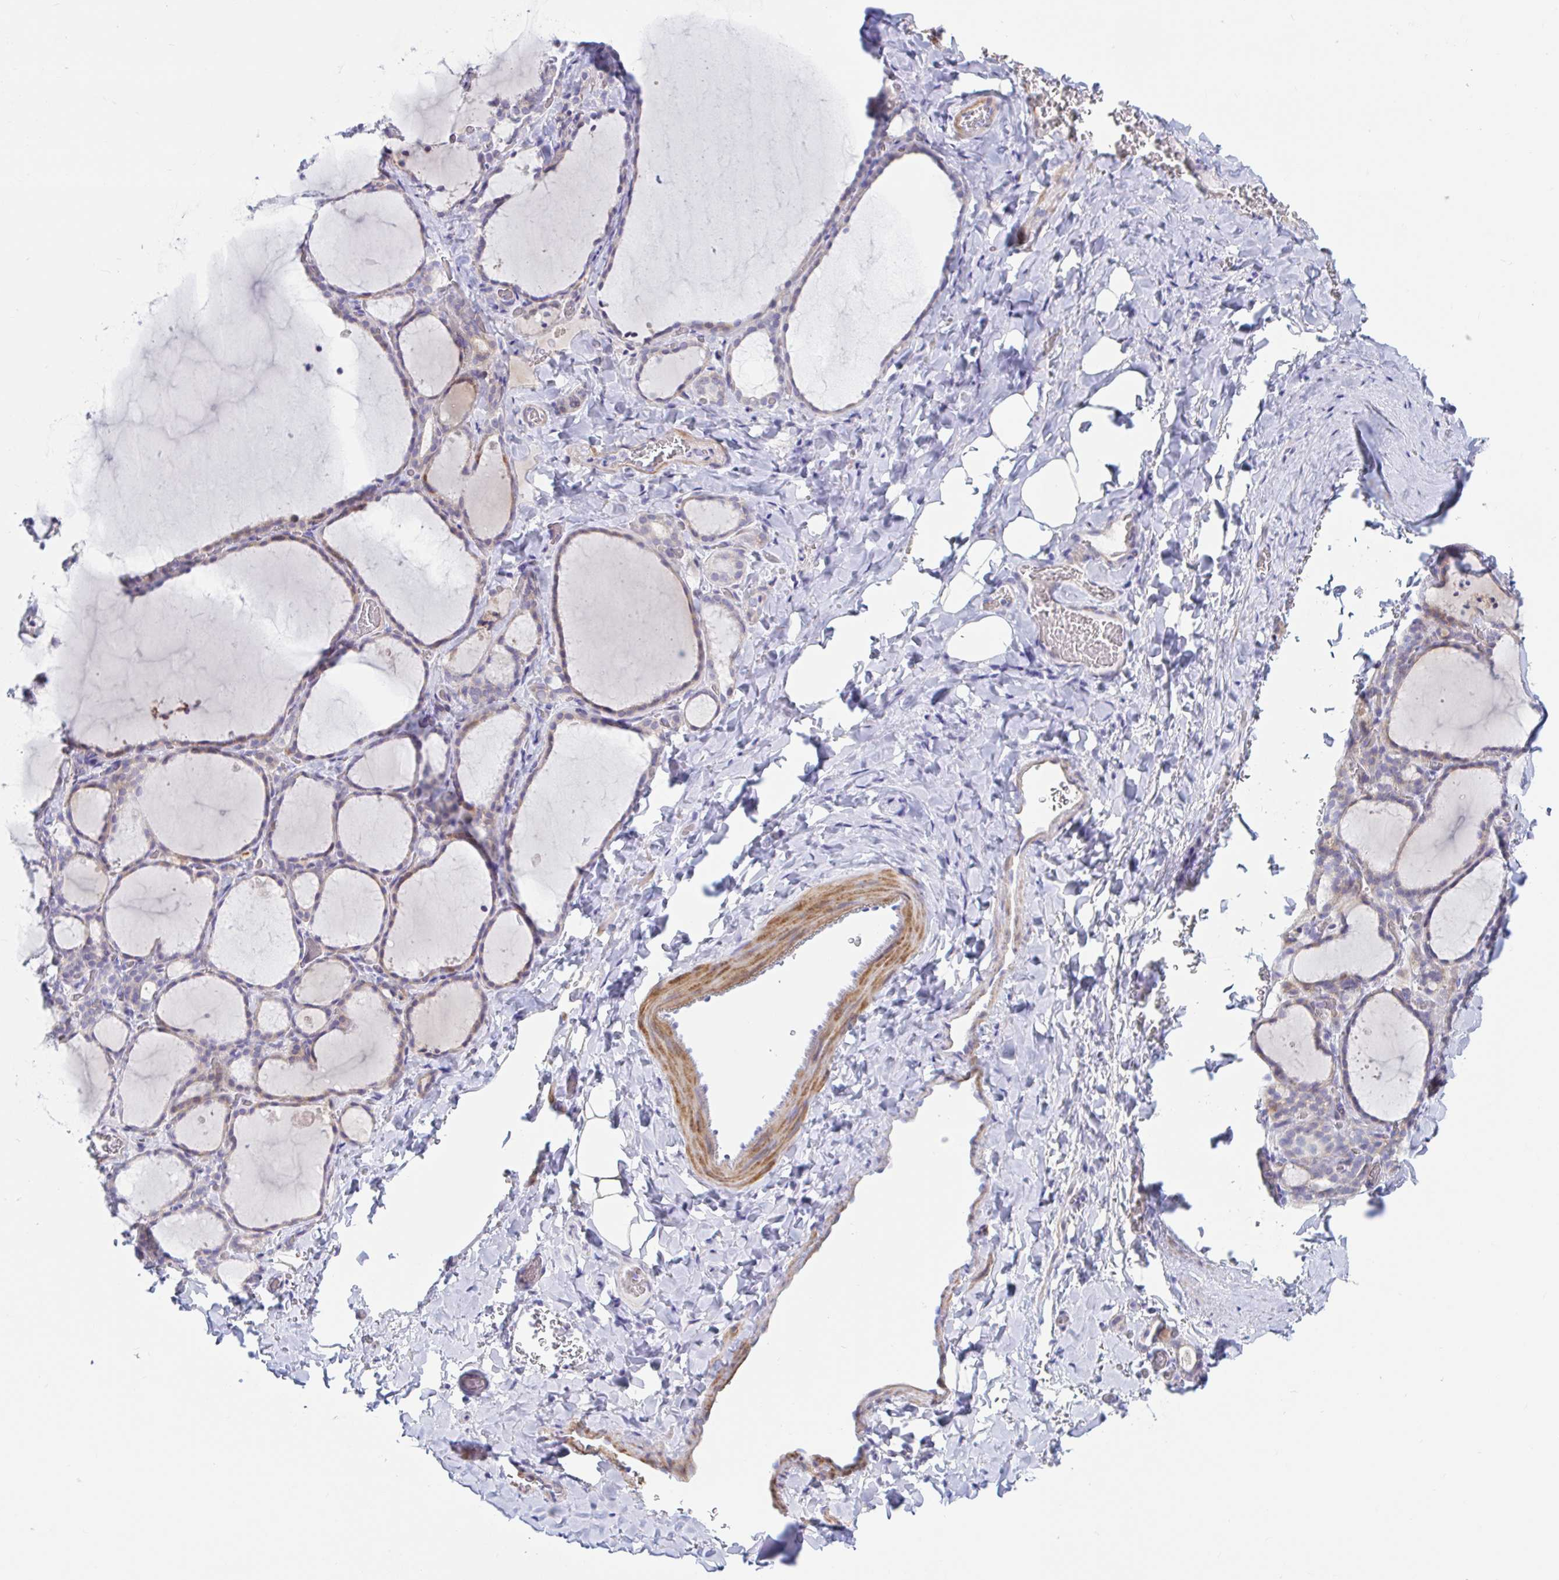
{"staining": {"intensity": "weak", "quantity": "<25%", "location": "cytoplasmic/membranous"}, "tissue": "thyroid gland", "cell_type": "Glandular cells", "image_type": "normal", "snomed": [{"axis": "morphology", "description": "Normal tissue, NOS"}, {"axis": "topography", "description": "Thyroid gland"}], "caption": "High power microscopy histopathology image of an immunohistochemistry (IHC) histopathology image of normal thyroid gland, revealing no significant staining in glandular cells. (DAB IHC visualized using brightfield microscopy, high magnification).", "gene": "ENSG00000271254", "patient": {"sex": "female", "age": 22}}